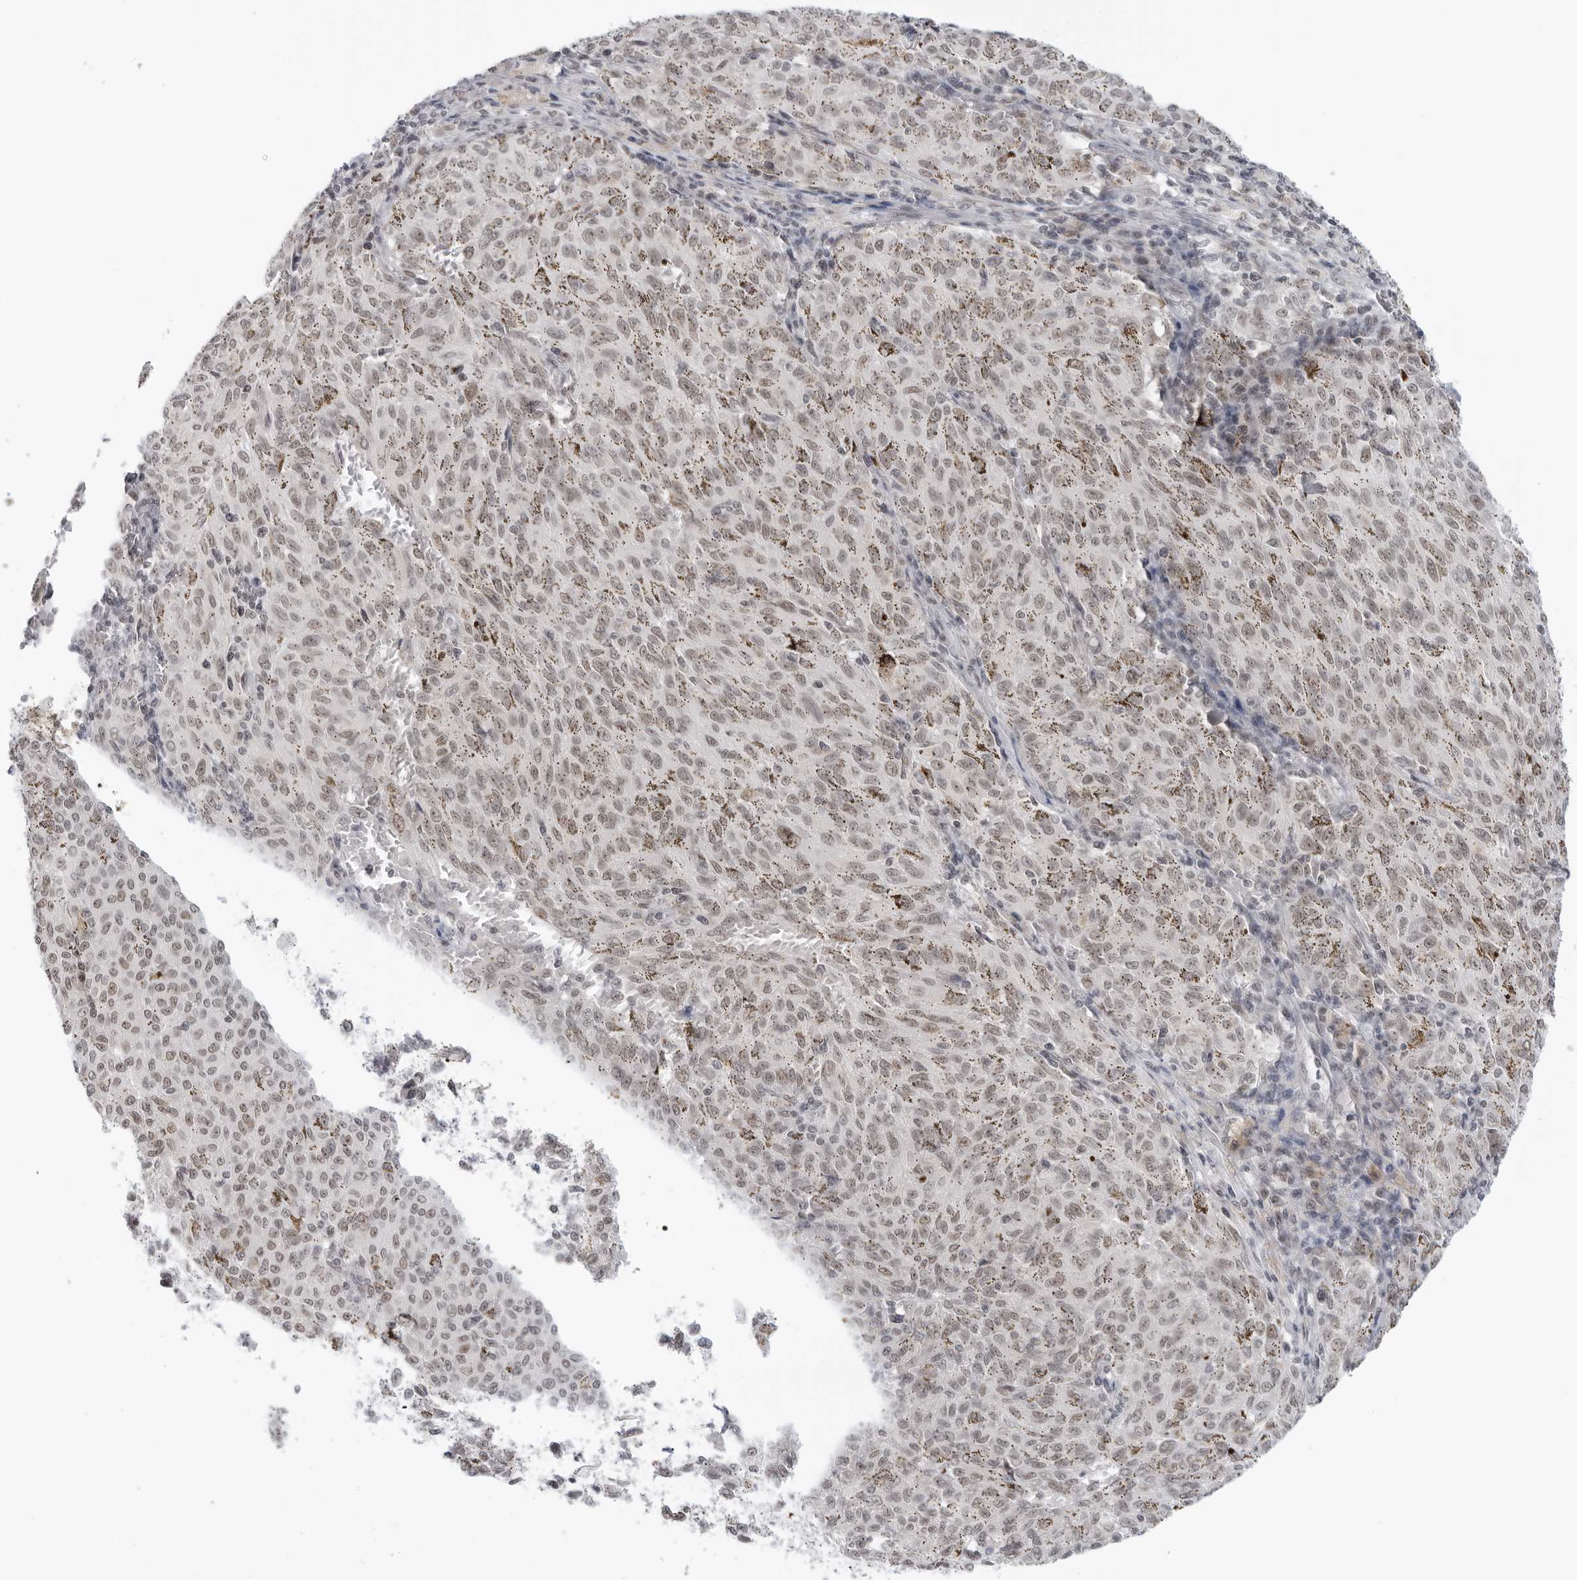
{"staining": {"intensity": "weak", "quantity": ">75%", "location": "nuclear"}, "tissue": "melanoma", "cell_type": "Tumor cells", "image_type": "cancer", "snomed": [{"axis": "morphology", "description": "Malignant melanoma, NOS"}, {"axis": "topography", "description": "Skin"}], "caption": "Immunohistochemistry (IHC) (DAB) staining of malignant melanoma shows weak nuclear protein expression in about >75% of tumor cells.", "gene": "FOXK2", "patient": {"sex": "female", "age": 72}}